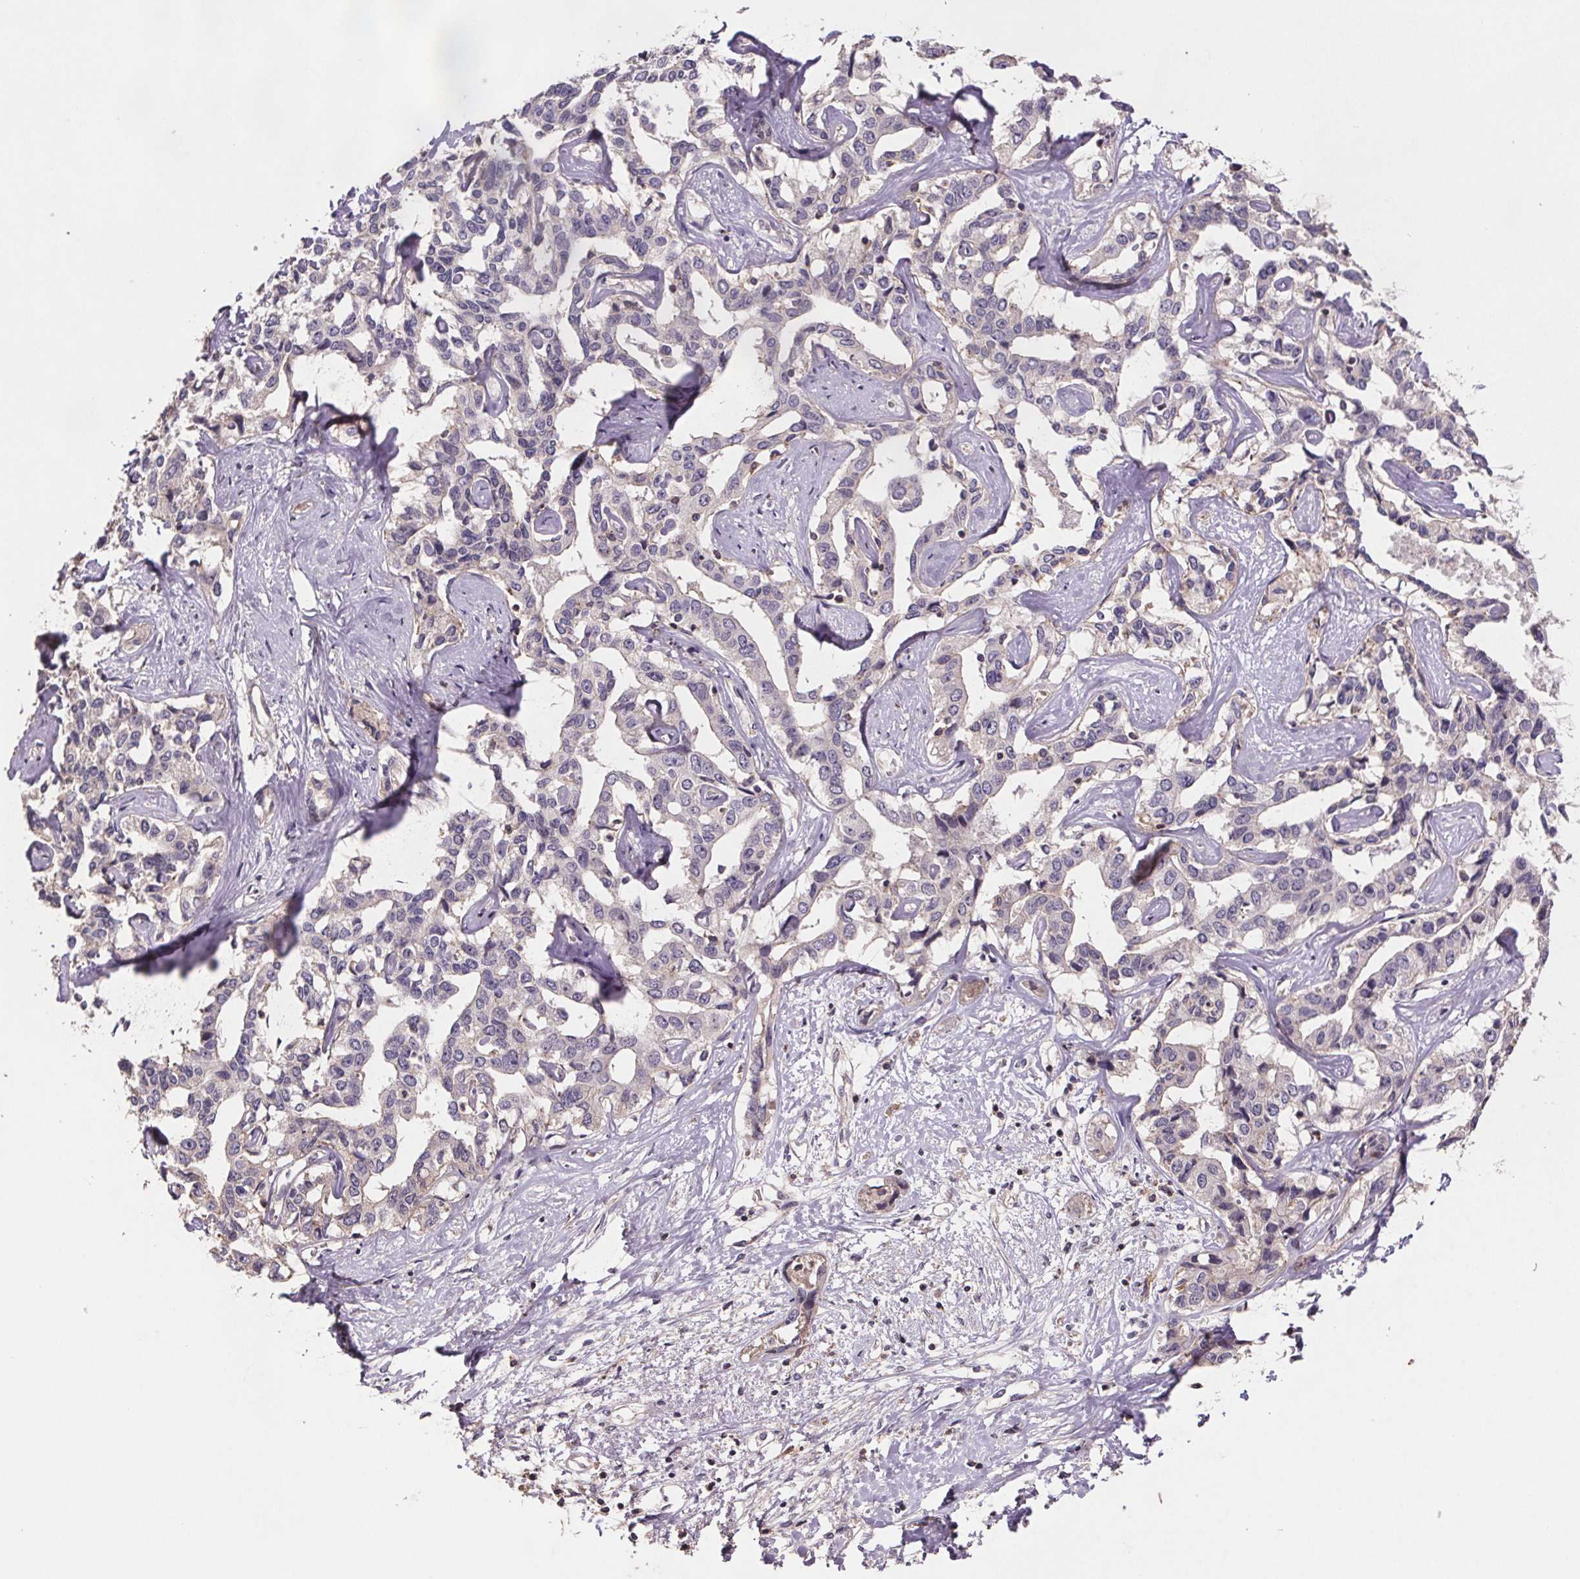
{"staining": {"intensity": "negative", "quantity": "none", "location": "none"}, "tissue": "liver cancer", "cell_type": "Tumor cells", "image_type": "cancer", "snomed": [{"axis": "morphology", "description": "Cholangiocarcinoma"}, {"axis": "topography", "description": "Liver"}], "caption": "Immunohistochemistry (IHC) image of neoplastic tissue: liver cancer (cholangiocarcinoma) stained with DAB reveals no significant protein positivity in tumor cells.", "gene": "CLN3", "patient": {"sex": "male", "age": 59}}